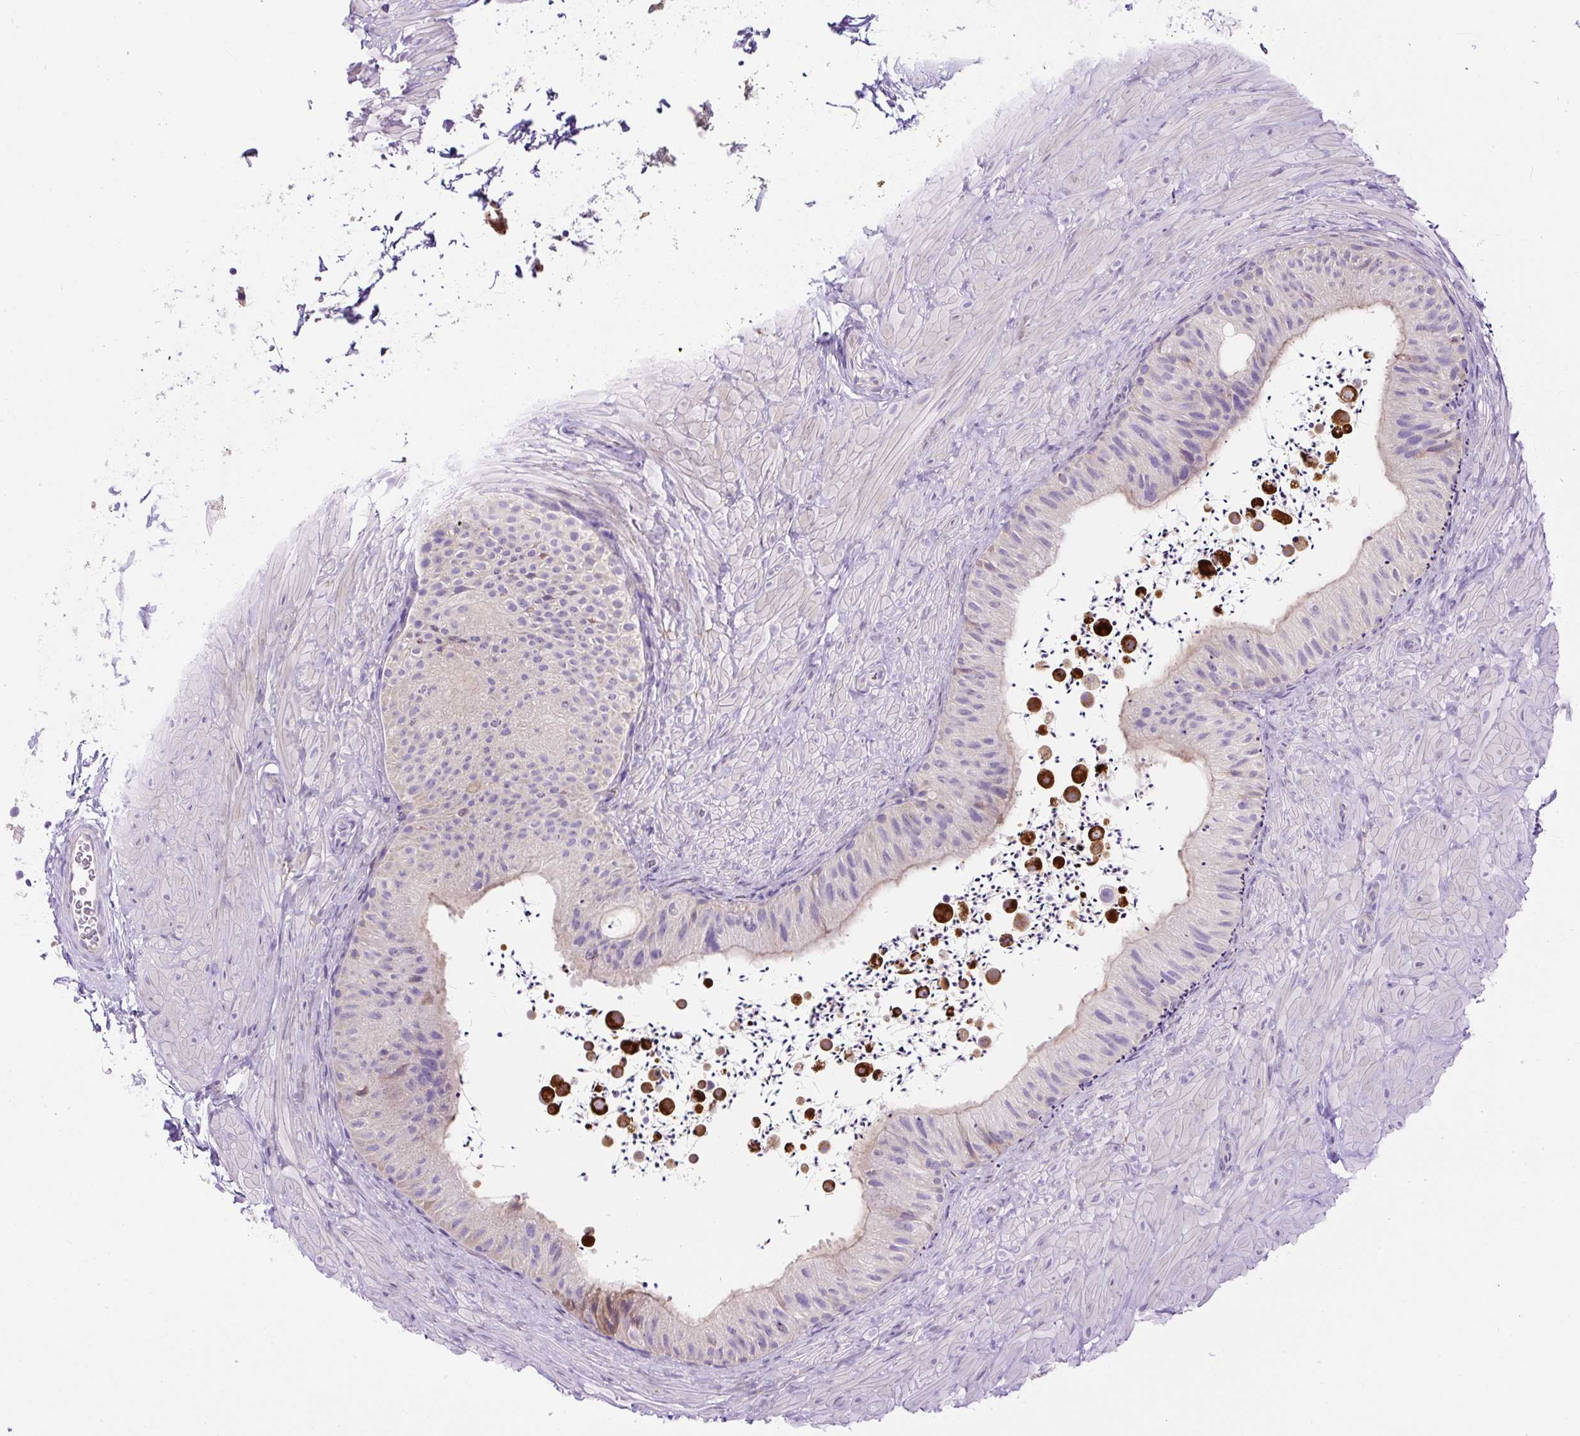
{"staining": {"intensity": "moderate", "quantity": "<25%", "location": "cytoplasmic/membranous"}, "tissue": "epididymis", "cell_type": "Glandular cells", "image_type": "normal", "snomed": [{"axis": "morphology", "description": "Normal tissue, NOS"}, {"axis": "topography", "description": "Epididymis"}, {"axis": "topography", "description": "Peripheral nerve tissue"}], "caption": "Epididymis stained with DAB (3,3'-diaminobenzidine) immunohistochemistry exhibits low levels of moderate cytoplasmic/membranous positivity in about <25% of glandular cells.", "gene": "CFAP47", "patient": {"sex": "male", "age": 32}}